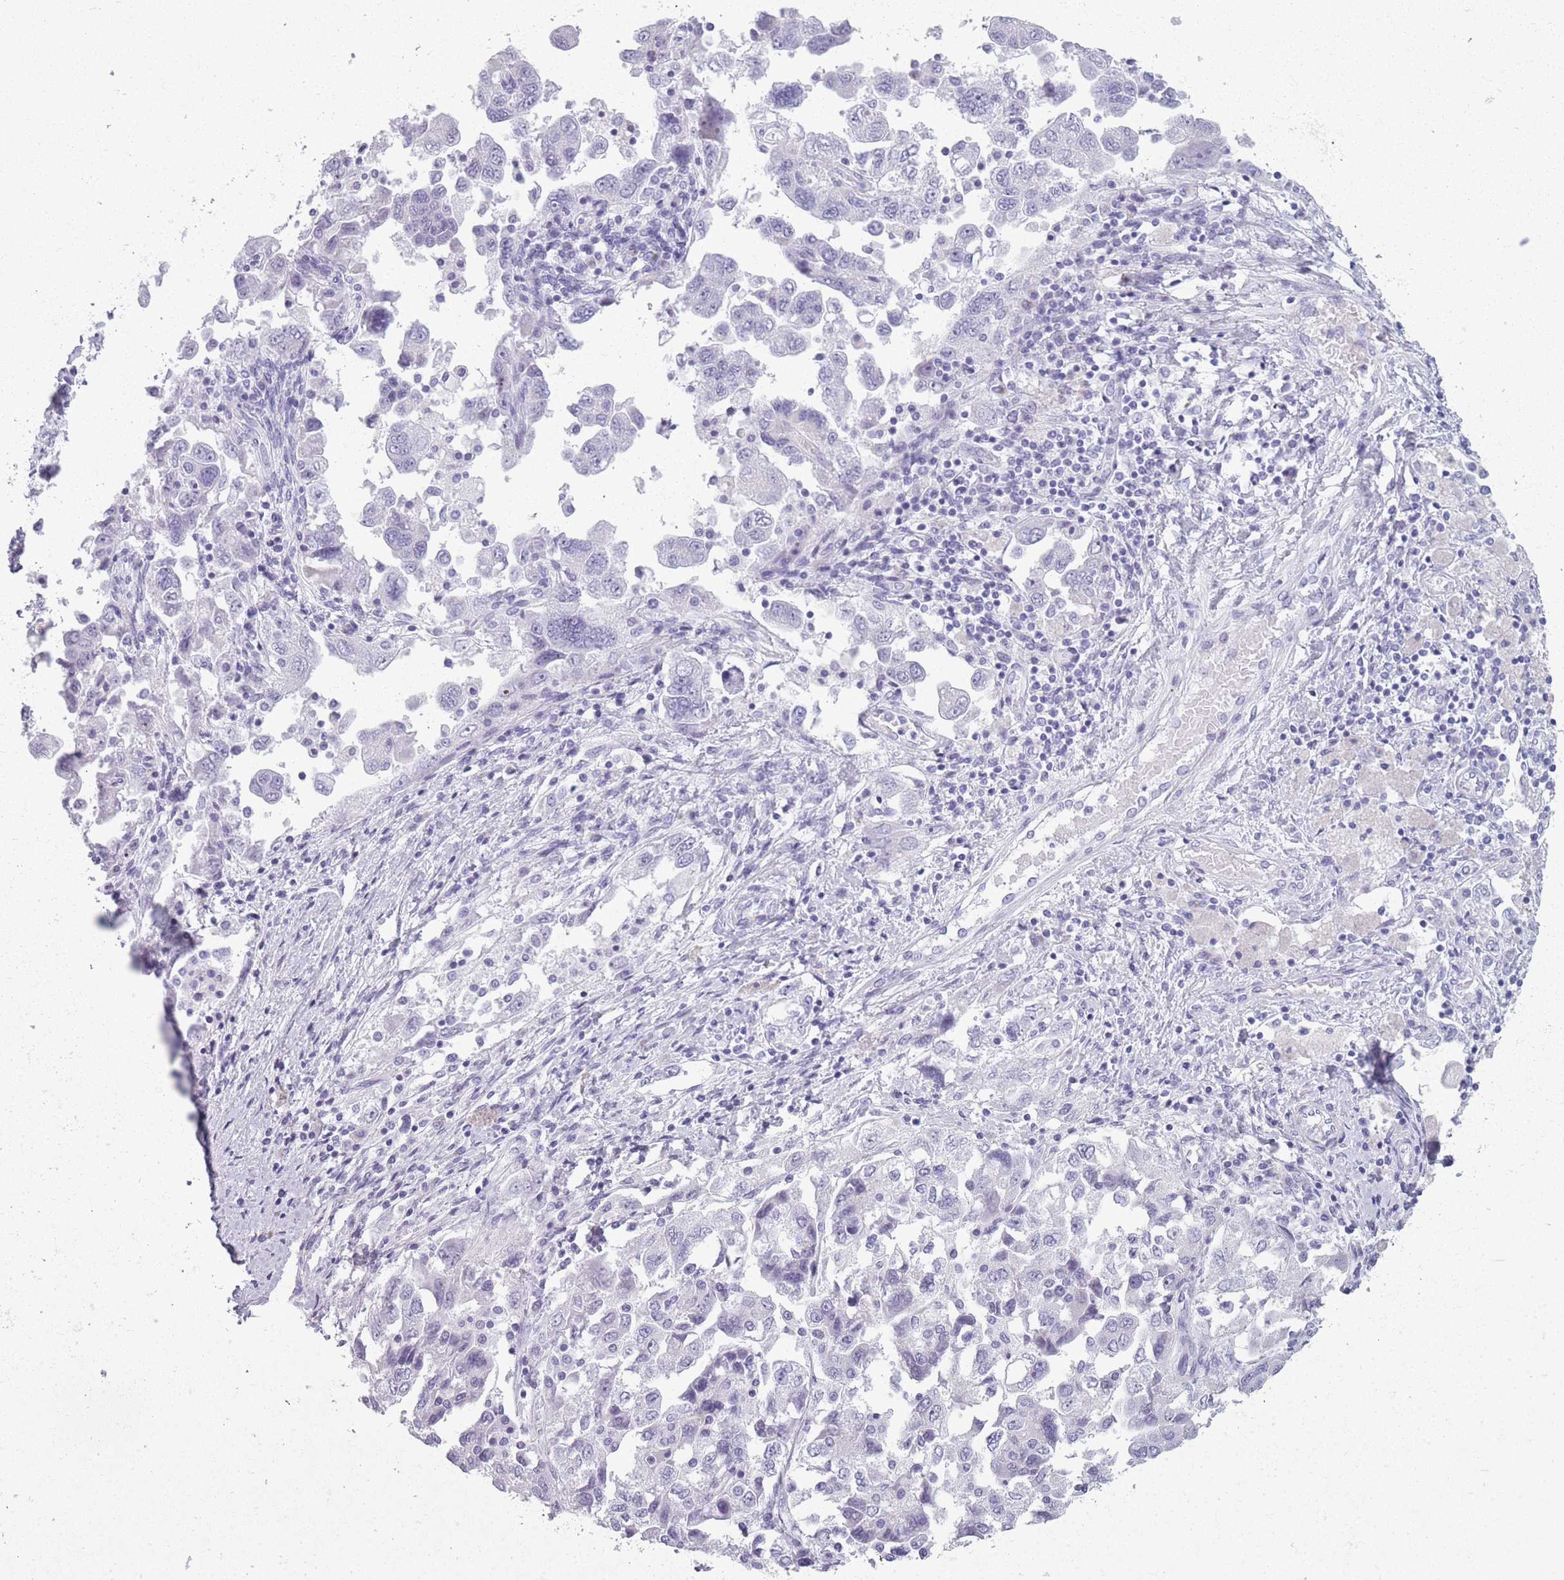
{"staining": {"intensity": "negative", "quantity": "none", "location": "none"}, "tissue": "ovarian cancer", "cell_type": "Tumor cells", "image_type": "cancer", "snomed": [{"axis": "morphology", "description": "Carcinoma, NOS"}, {"axis": "morphology", "description": "Cystadenocarcinoma, serous, NOS"}, {"axis": "topography", "description": "Ovary"}], "caption": "Ovarian cancer (carcinoma) was stained to show a protein in brown. There is no significant positivity in tumor cells.", "gene": "GOLGA6D", "patient": {"sex": "female", "age": 69}}